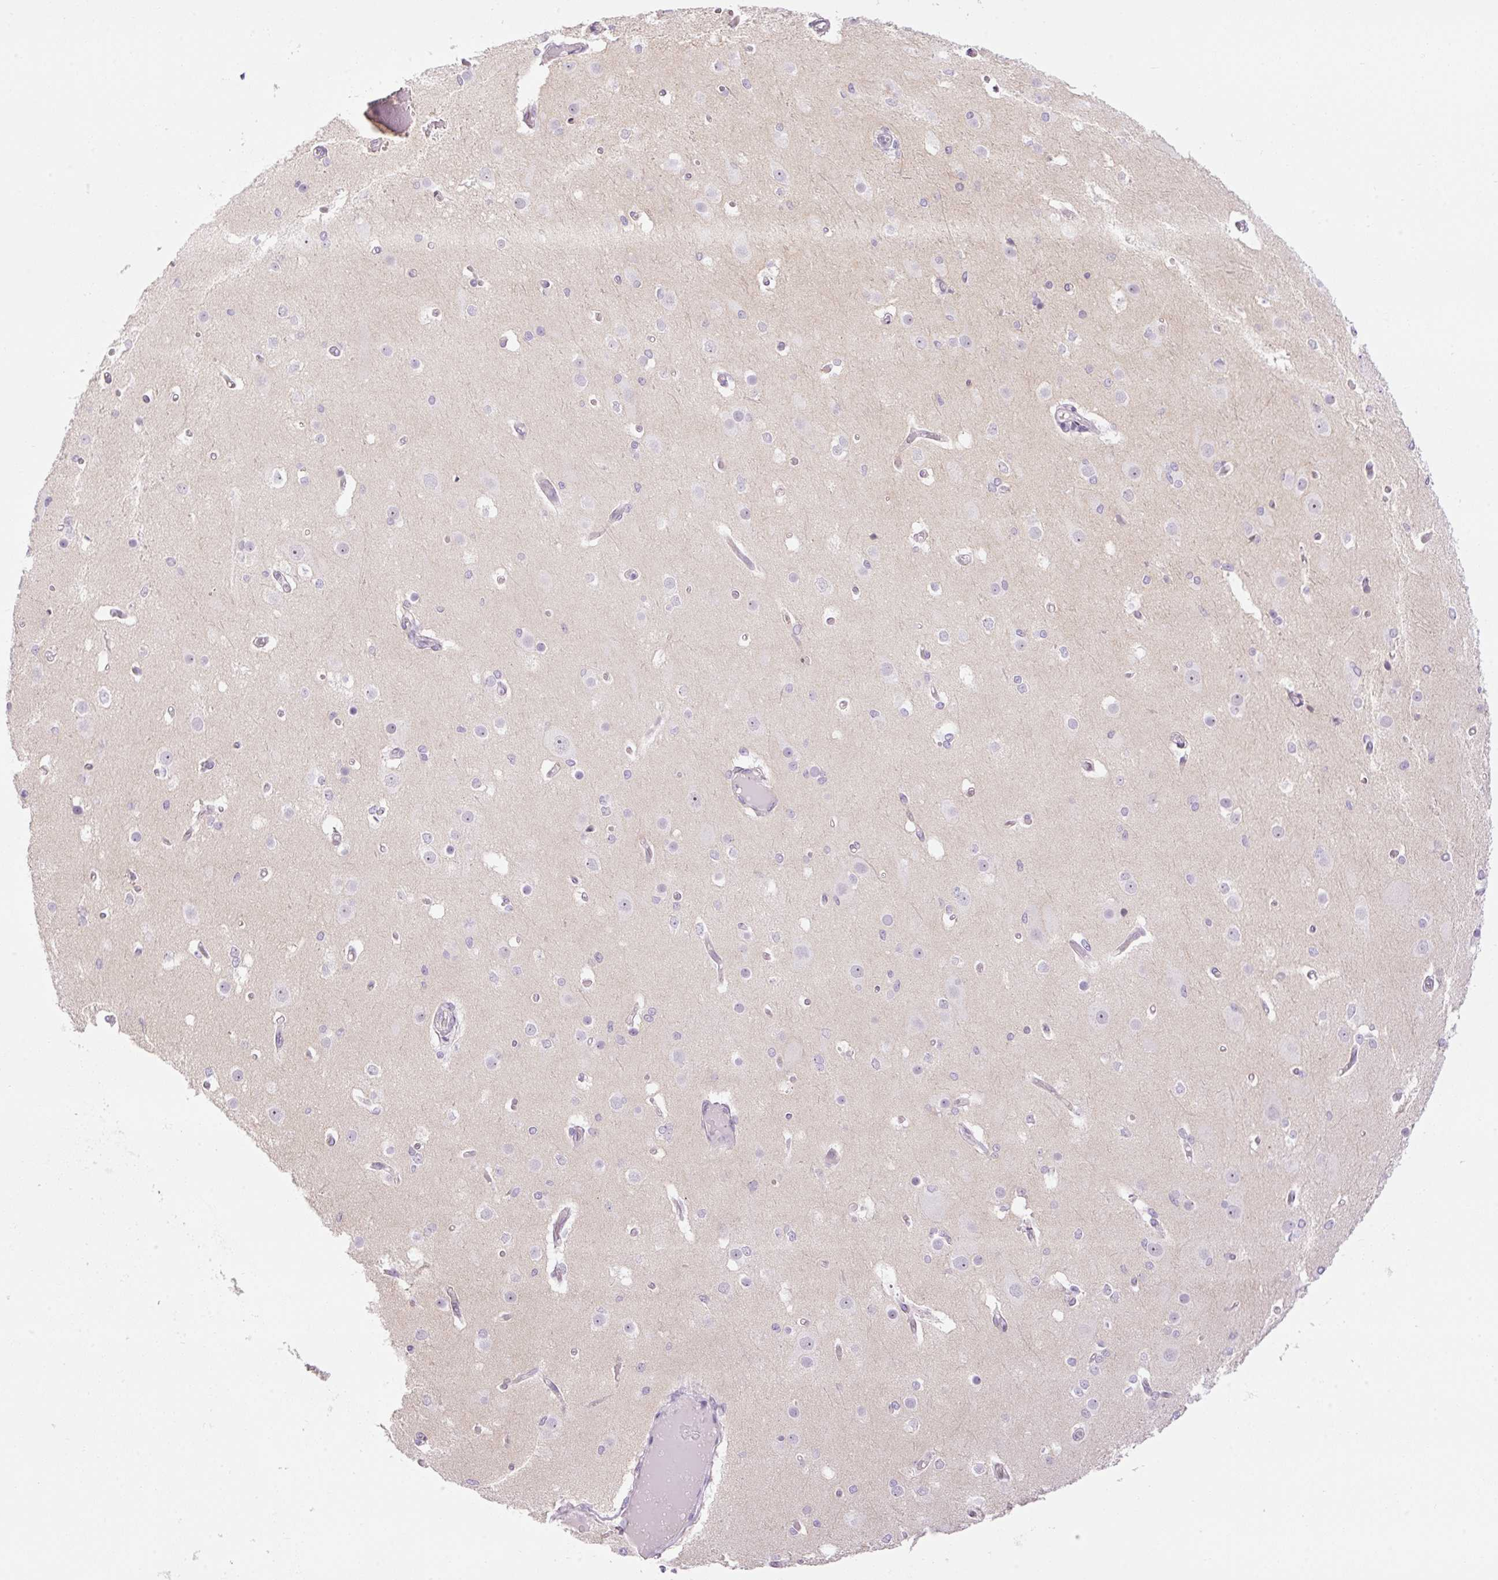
{"staining": {"intensity": "weak", "quantity": ">75%", "location": "nuclear"}, "tissue": "cerebral cortex", "cell_type": "Endothelial cells", "image_type": "normal", "snomed": [{"axis": "morphology", "description": "Normal tissue, NOS"}, {"axis": "morphology", "description": "Inflammation, NOS"}, {"axis": "topography", "description": "Cerebral cortex"}], "caption": "IHC photomicrograph of benign cerebral cortex stained for a protein (brown), which displays low levels of weak nuclear expression in about >75% of endothelial cells.", "gene": "ENSG00000268750", "patient": {"sex": "male", "age": 6}}